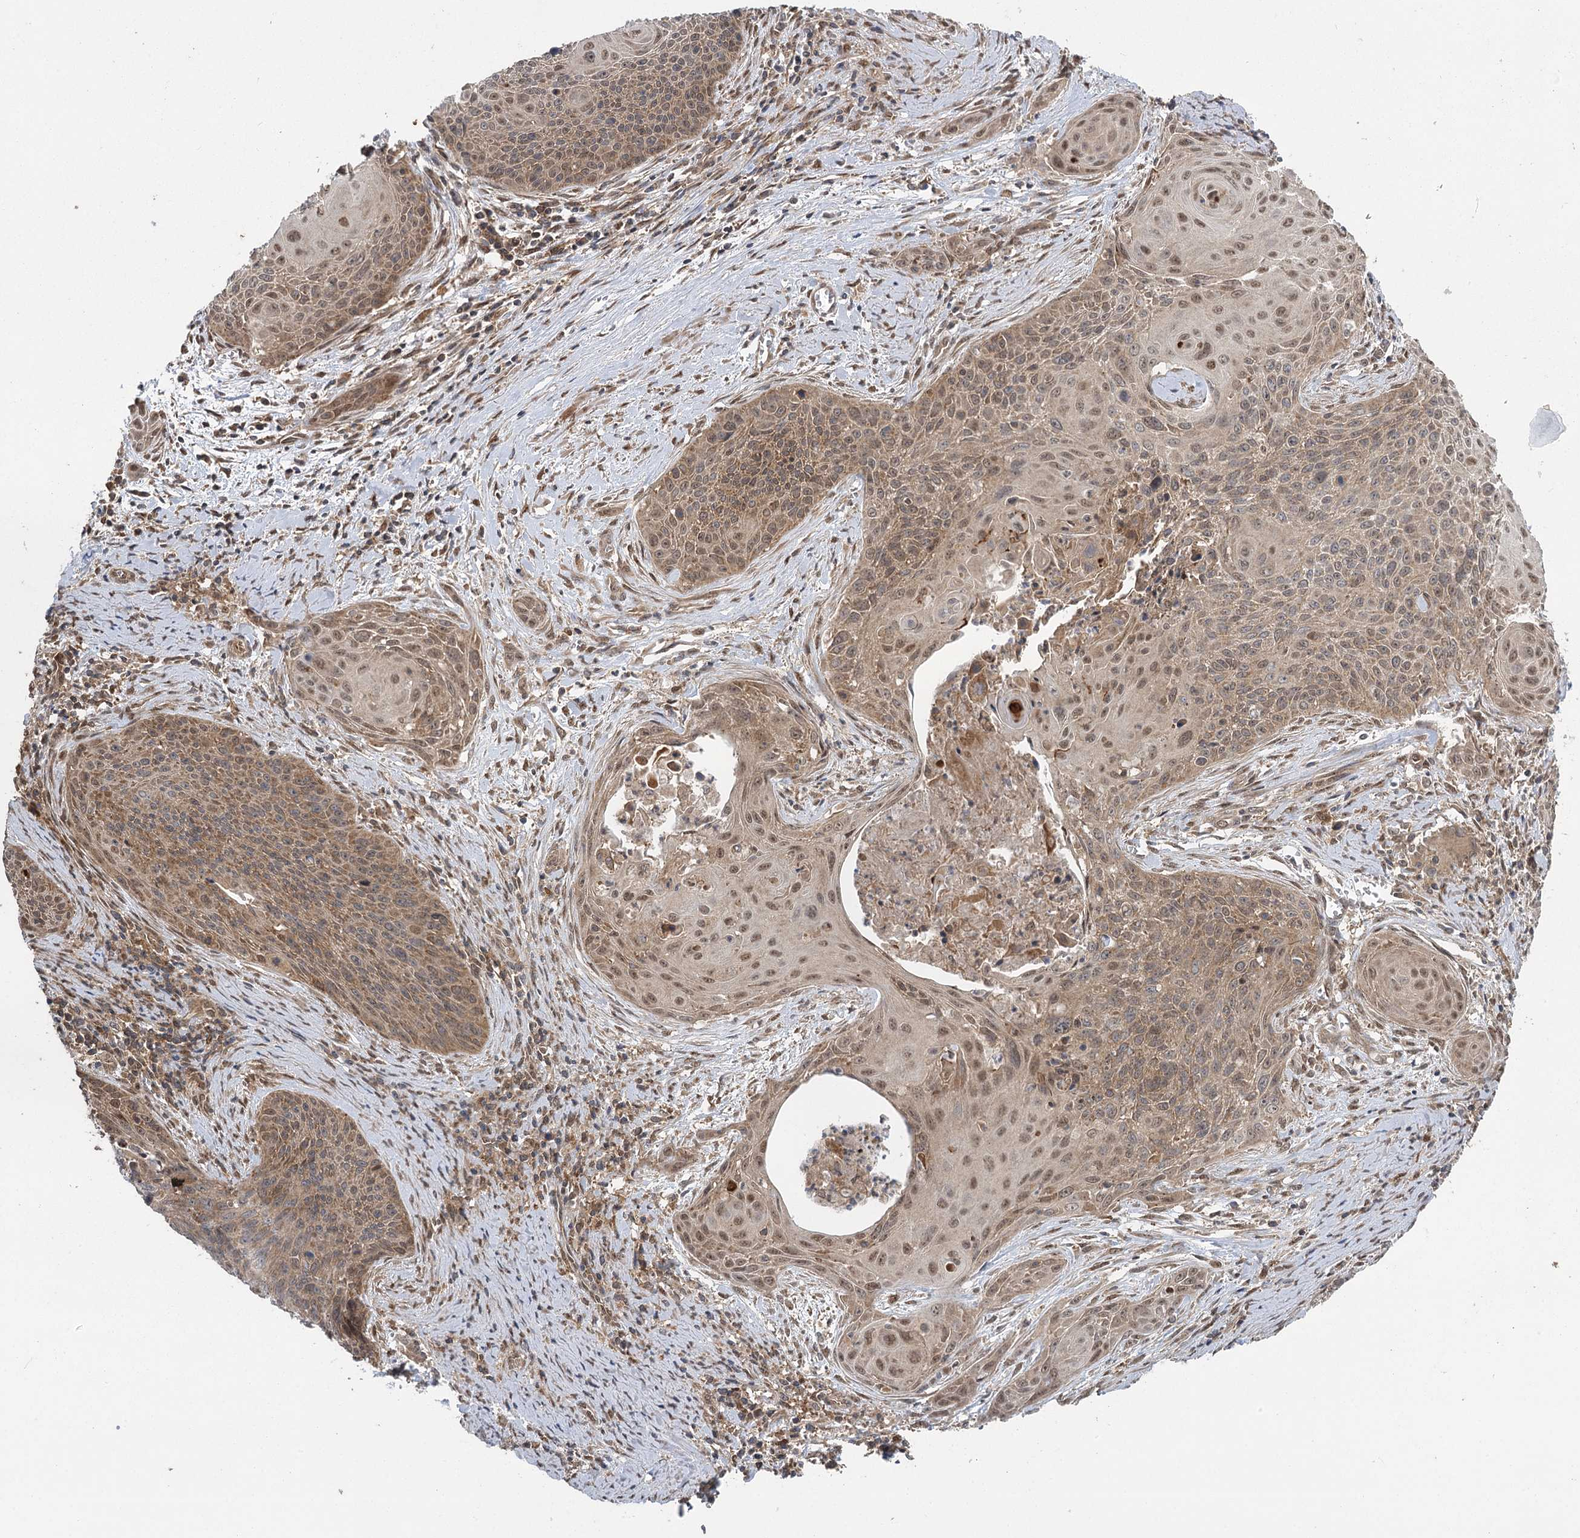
{"staining": {"intensity": "moderate", "quantity": ">75%", "location": "cytoplasmic/membranous"}, "tissue": "cervical cancer", "cell_type": "Tumor cells", "image_type": "cancer", "snomed": [{"axis": "morphology", "description": "Squamous cell carcinoma, NOS"}, {"axis": "topography", "description": "Cervix"}], "caption": "High-power microscopy captured an IHC image of cervical squamous cell carcinoma, revealing moderate cytoplasmic/membranous expression in approximately >75% of tumor cells. (Stains: DAB in brown, nuclei in blue, Microscopy: brightfield microscopy at high magnification).", "gene": "C12orf4", "patient": {"sex": "female", "age": 55}}